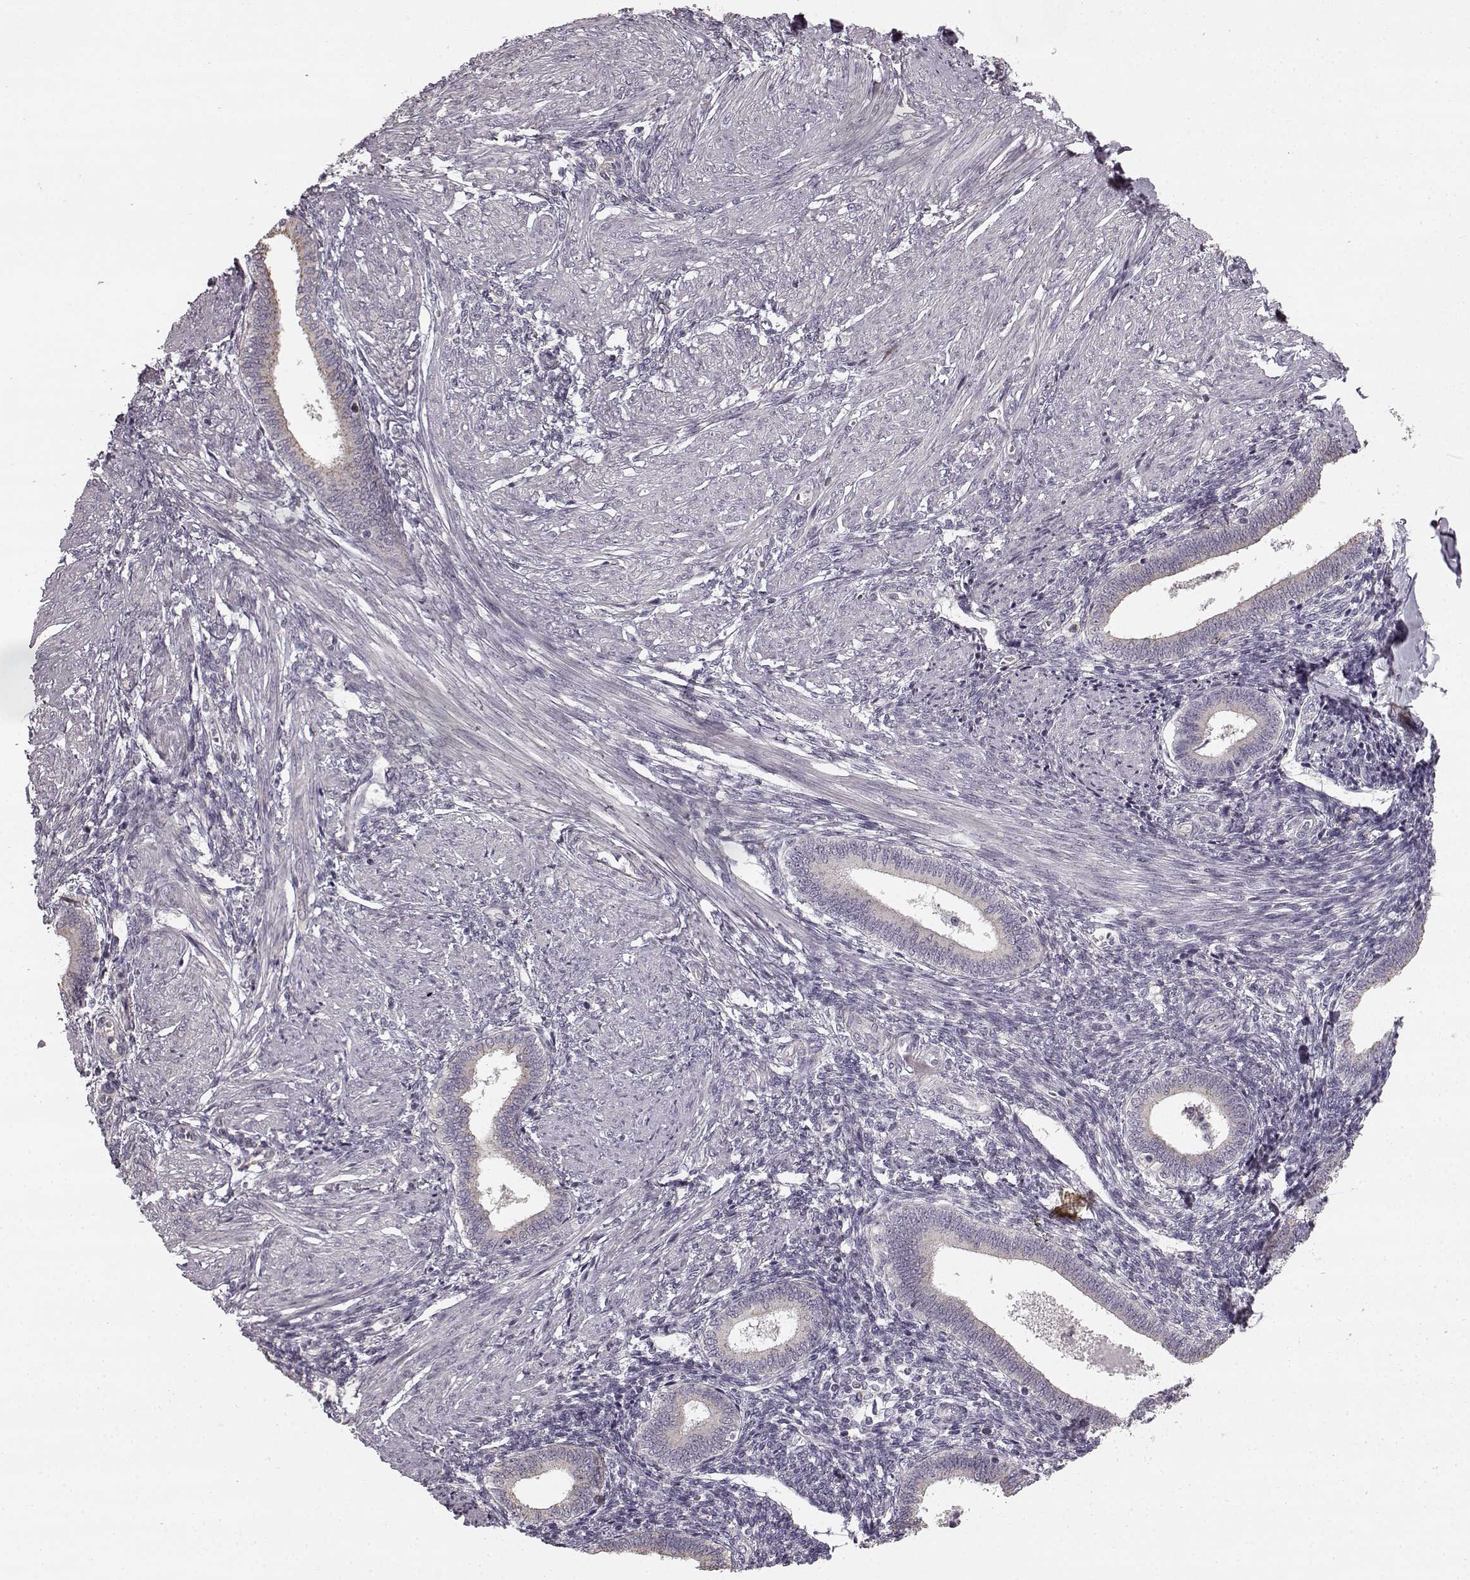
{"staining": {"intensity": "negative", "quantity": "none", "location": "none"}, "tissue": "endometrium", "cell_type": "Cells in endometrial stroma", "image_type": "normal", "snomed": [{"axis": "morphology", "description": "Normal tissue, NOS"}, {"axis": "topography", "description": "Endometrium"}], "caption": "IHC image of normal human endometrium stained for a protein (brown), which reveals no positivity in cells in endometrial stroma. (IHC, brightfield microscopy, high magnification).", "gene": "HMMR", "patient": {"sex": "female", "age": 42}}